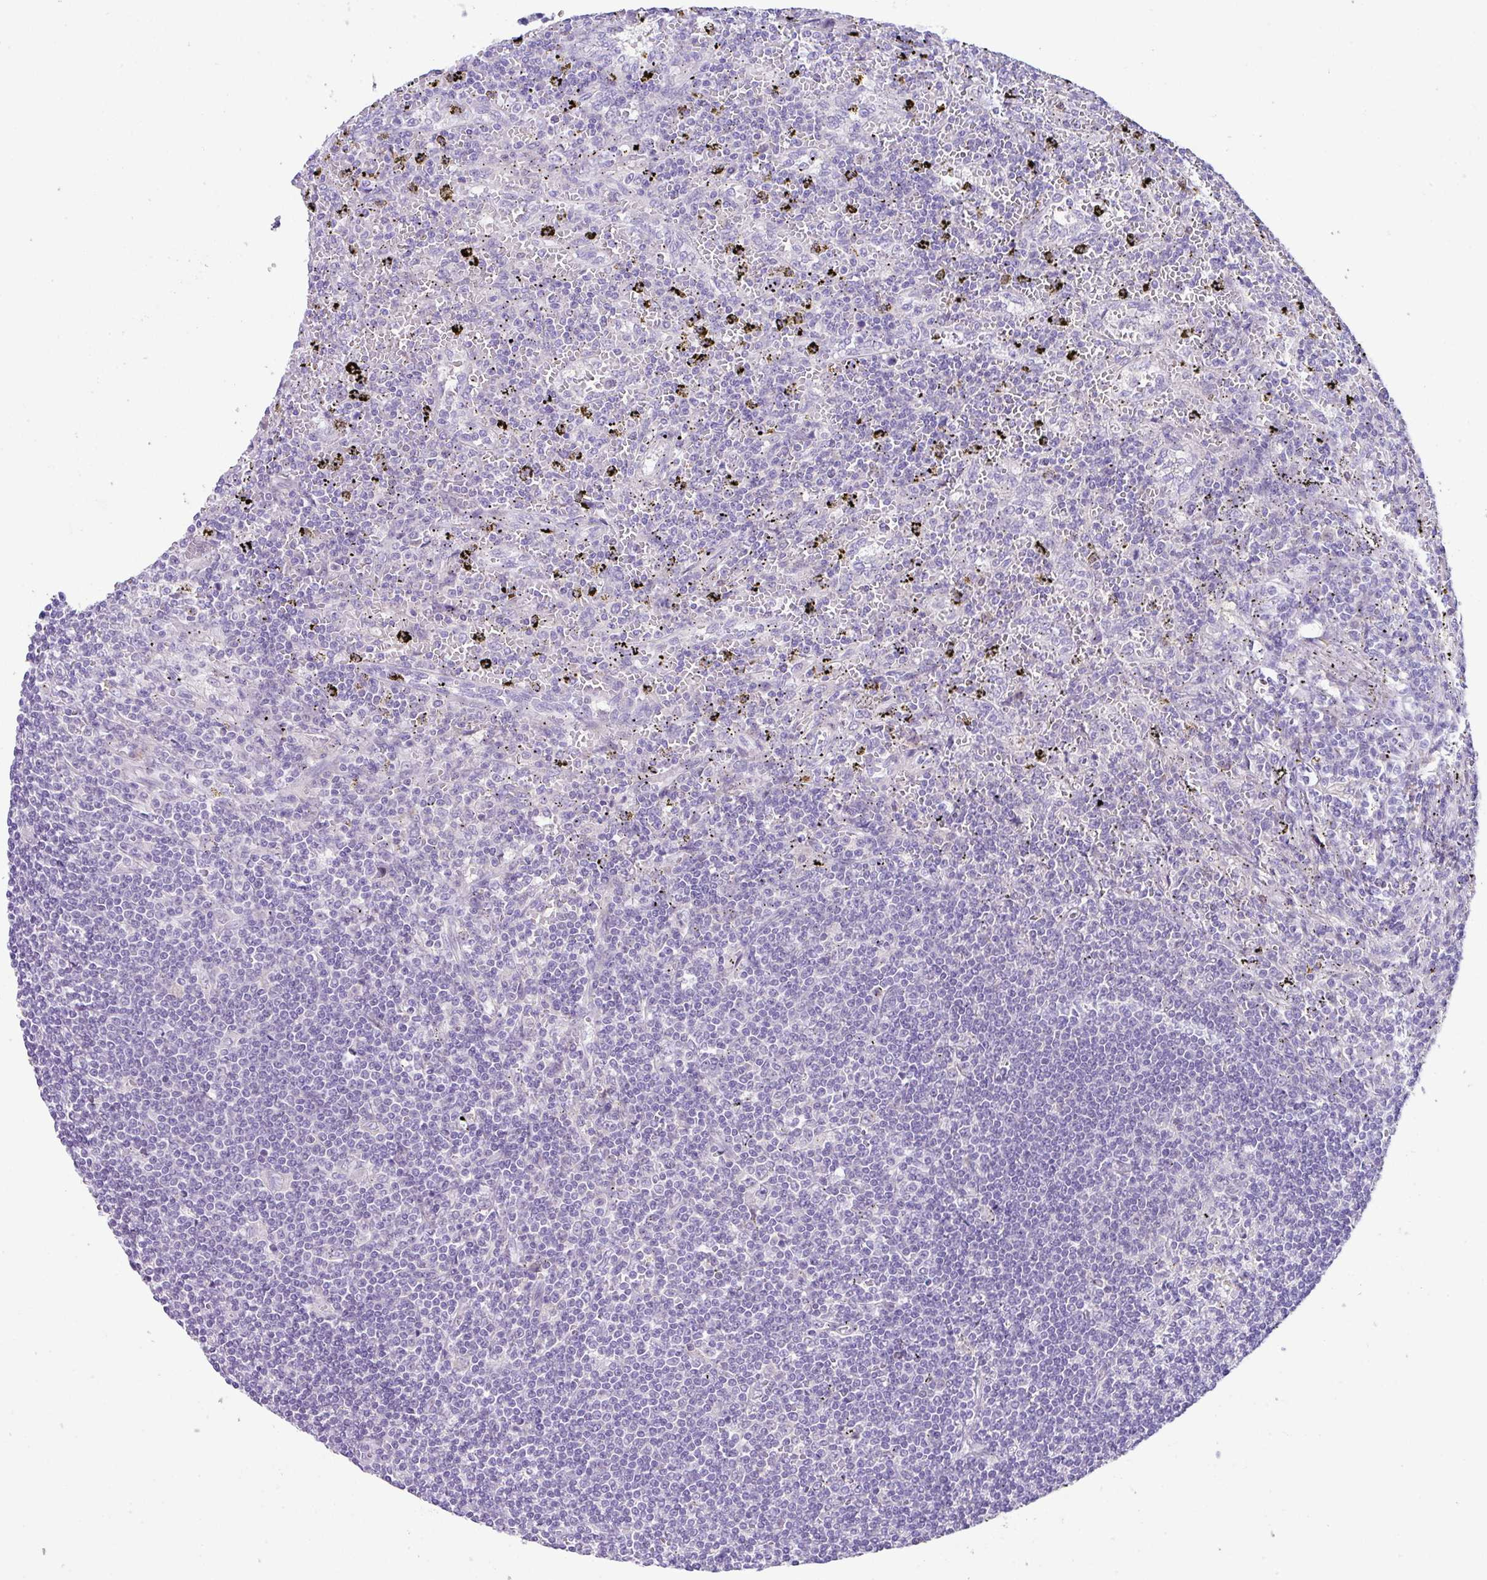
{"staining": {"intensity": "negative", "quantity": "none", "location": "none"}, "tissue": "lymphoma", "cell_type": "Tumor cells", "image_type": "cancer", "snomed": [{"axis": "morphology", "description": "Malignant lymphoma, non-Hodgkin's type, Low grade"}, {"axis": "topography", "description": "Spleen"}], "caption": "Lymphoma was stained to show a protein in brown. There is no significant expression in tumor cells.", "gene": "DNAL1", "patient": {"sex": "male", "age": 76}}